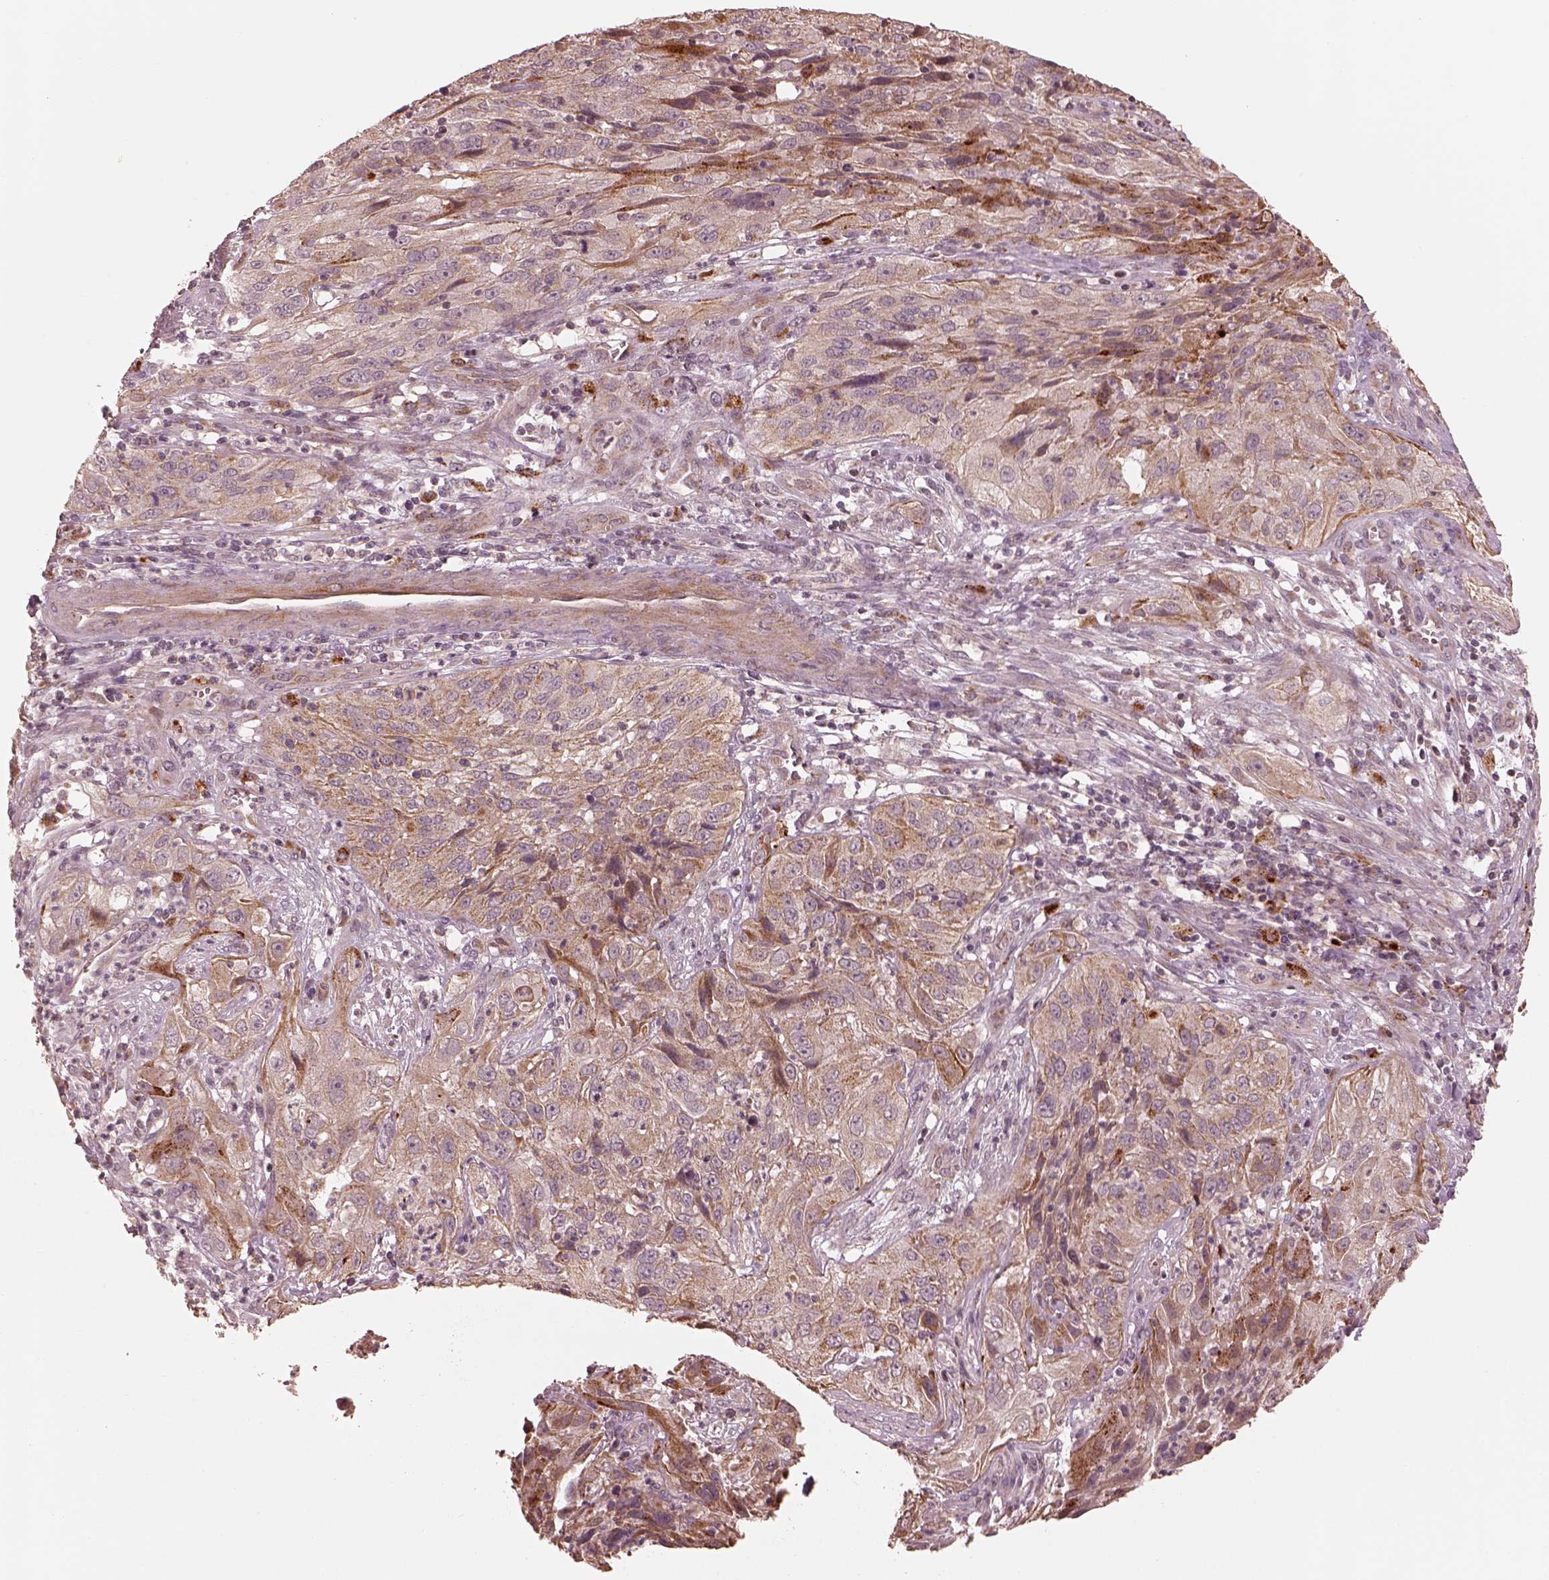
{"staining": {"intensity": "weak", "quantity": "25%-75%", "location": "cytoplasmic/membranous"}, "tissue": "cervical cancer", "cell_type": "Tumor cells", "image_type": "cancer", "snomed": [{"axis": "morphology", "description": "Squamous cell carcinoma, NOS"}, {"axis": "topography", "description": "Cervix"}], "caption": "Immunohistochemical staining of cervical cancer reveals low levels of weak cytoplasmic/membranous positivity in approximately 25%-75% of tumor cells. (Stains: DAB (3,3'-diaminobenzidine) in brown, nuclei in blue, Microscopy: brightfield microscopy at high magnification).", "gene": "SLC25A46", "patient": {"sex": "female", "age": 32}}